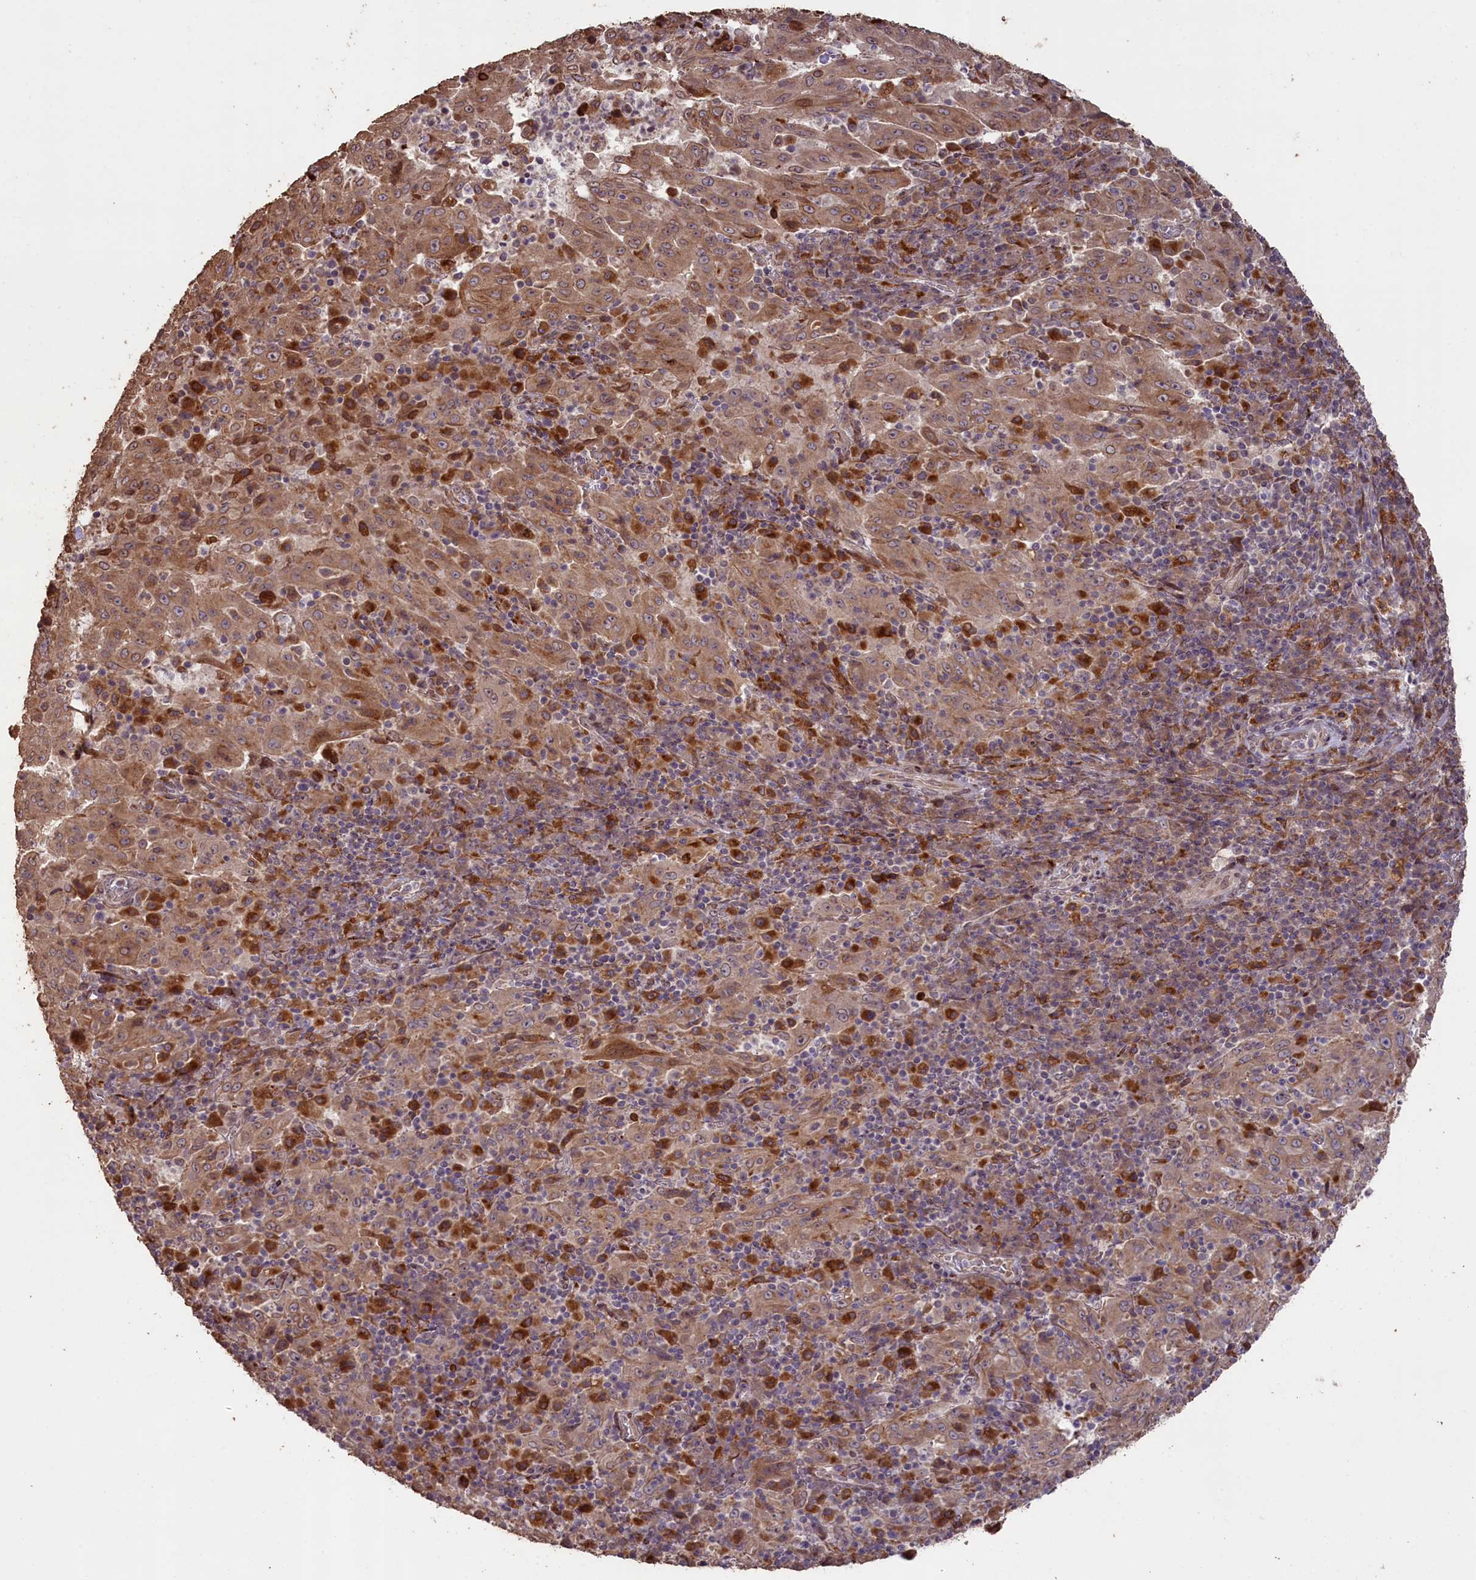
{"staining": {"intensity": "moderate", "quantity": ">75%", "location": "cytoplasmic/membranous"}, "tissue": "pancreatic cancer", "cell_type": "Tumor cells", "image_type": "cancer", "snomed": [{"axis": "morphology", "description": "Adenocarcinoma, NOS"}, {"axis": "topography", "description": "Pancreas"}], "caption": "Pancreatic adenocarcinoma stained for a protein (brown) shows moderate cytoplasmic/membranous positive staining in approximately >75% of tumor cells.", "gene": "SLC38A7", "patient": {"sex": "male", "age": 63}}